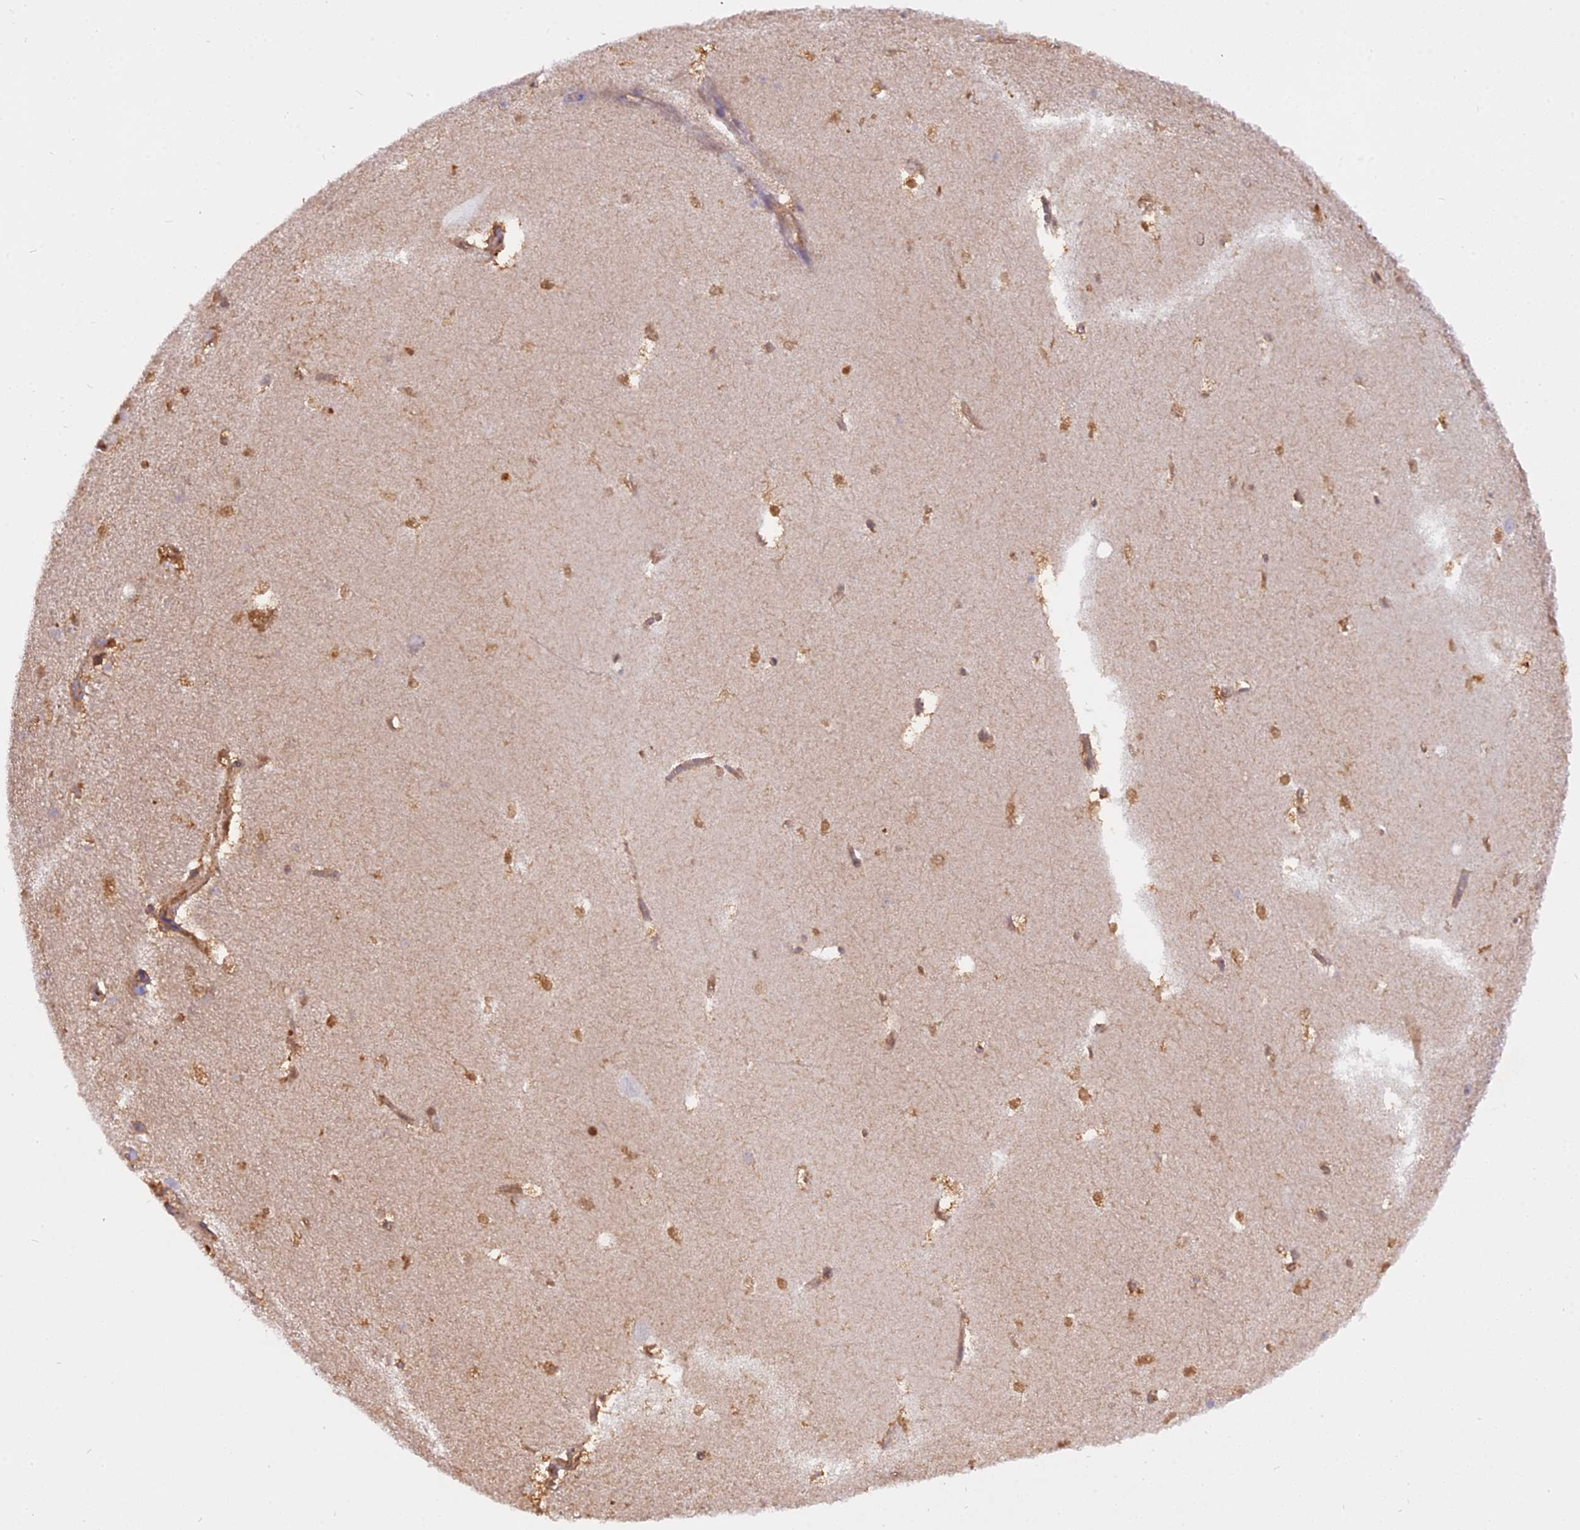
{"staining": {"intensity": "moderate", "quantity": ">75%", "location": "cytoplasmic/membranous,nuclear"}, "tissue": "hippocampus", "cell_type": "Glial cells", "image_type": "normal", "snomed": [{"axis": "morphology", "description": "Normal tissue, NOS"}, {"axis": "topography", "description": "Hippocampus"}], "caption": "About >75% of glial cells in benign human hippocampus display moderate cytoplasmic/membranous,nuclear protein positivity as visualized by brown immunohistochemical staining.", "gene": "NPEPL1", "patient": {"sex": "female", "age": 64}}